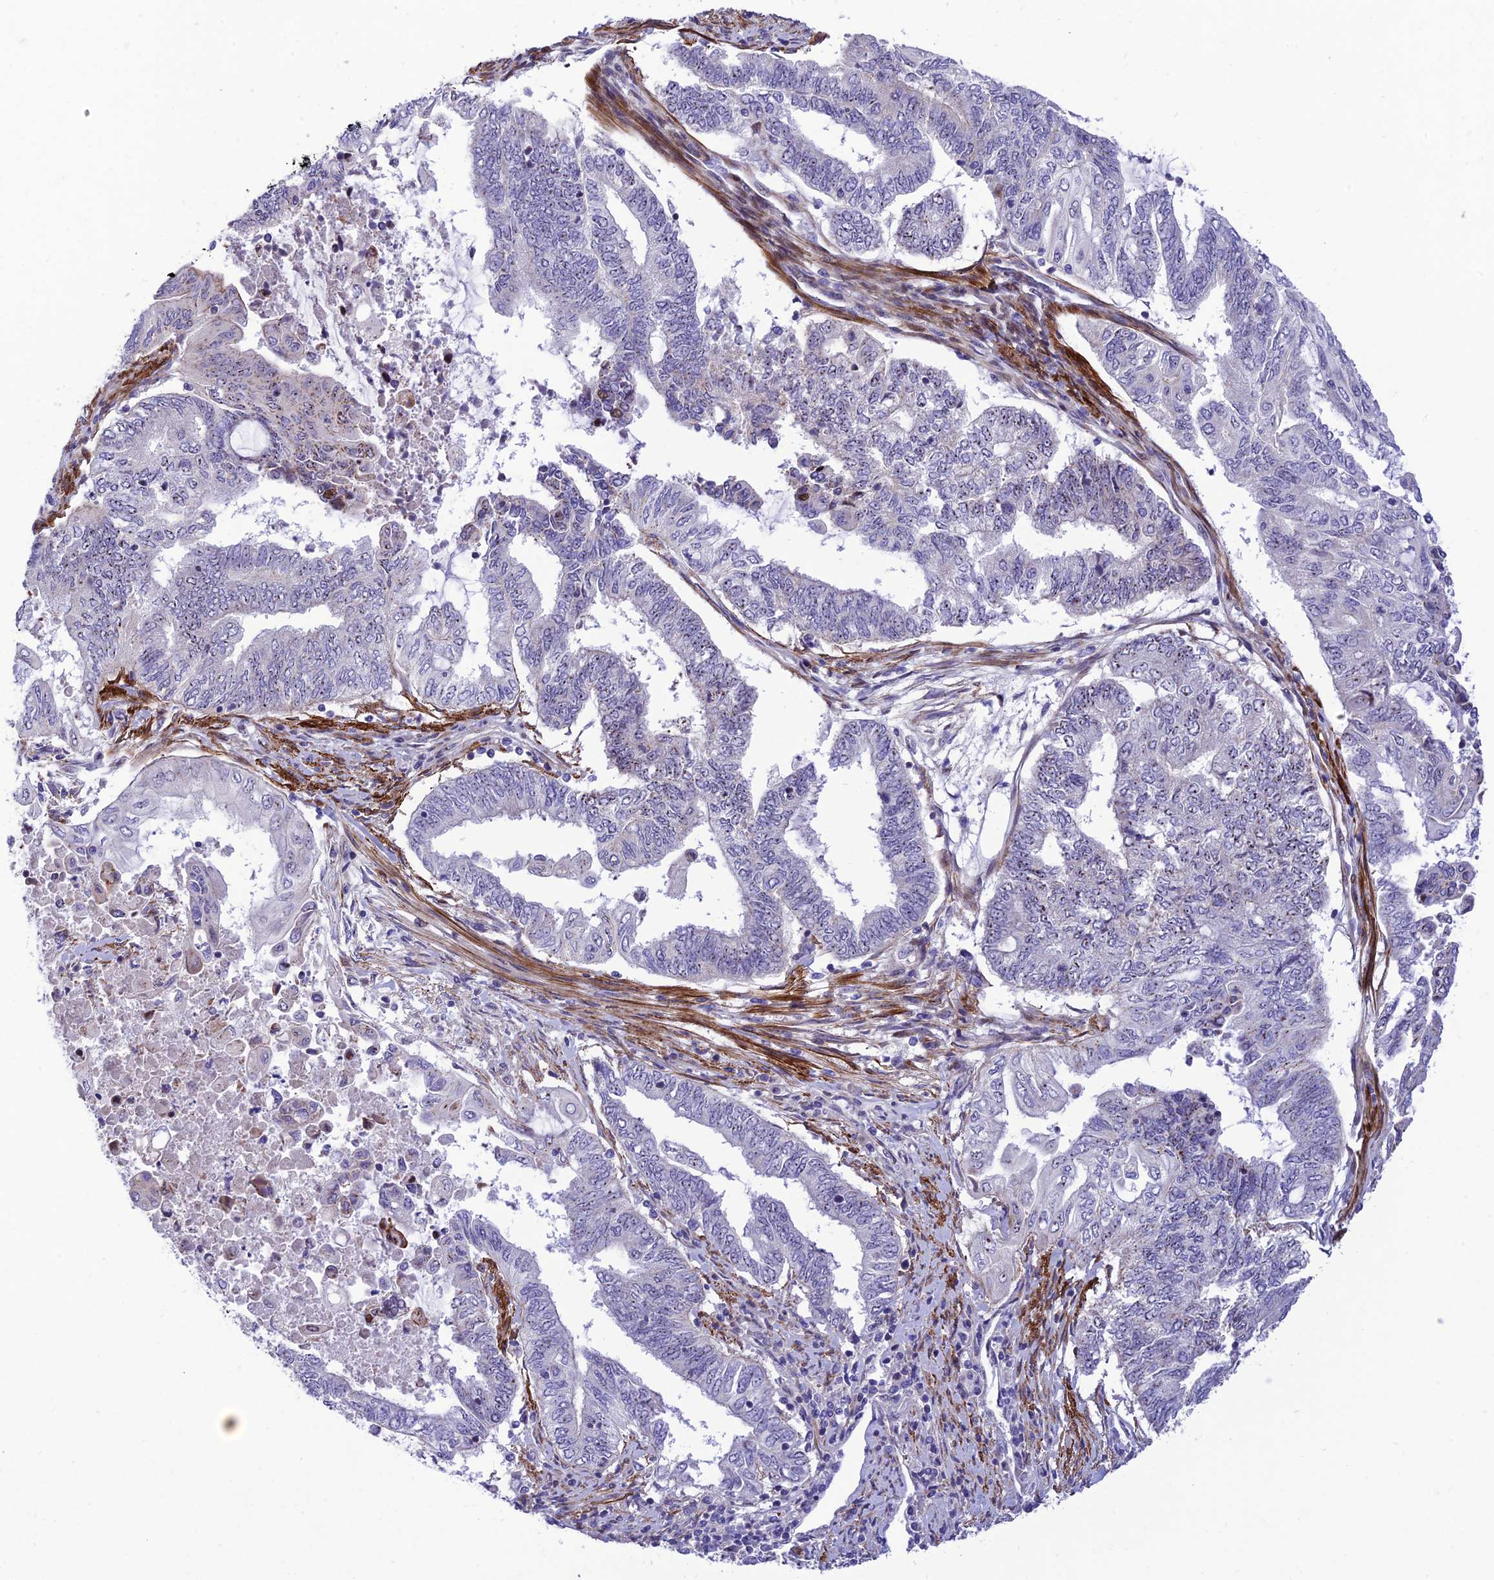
{"staining": {"intensity": "negative", "quantity": "none", "location": "none"}, "tissue": "endometrial cancer", "cell_type": "Tumor cells", "image_type": "cancer", "snomed": [{"axis": "morphology", "description": "Adenocarcinoma, NOS"}, {"axis": "topography", "description": "Uterus"}, {"axis": "topography", "description": "Endometrium"}], "caption": "Tumor cells are negative for brown protein staining in endometrial cancer. (Stains: DAB immunohistochemistry (IHC) with hematoxylin counter stain, Microscopy: brightfield microscopy at high magnification).", "gene": "KBTBD7", "patient": {"sex": "female", "age": 70}}